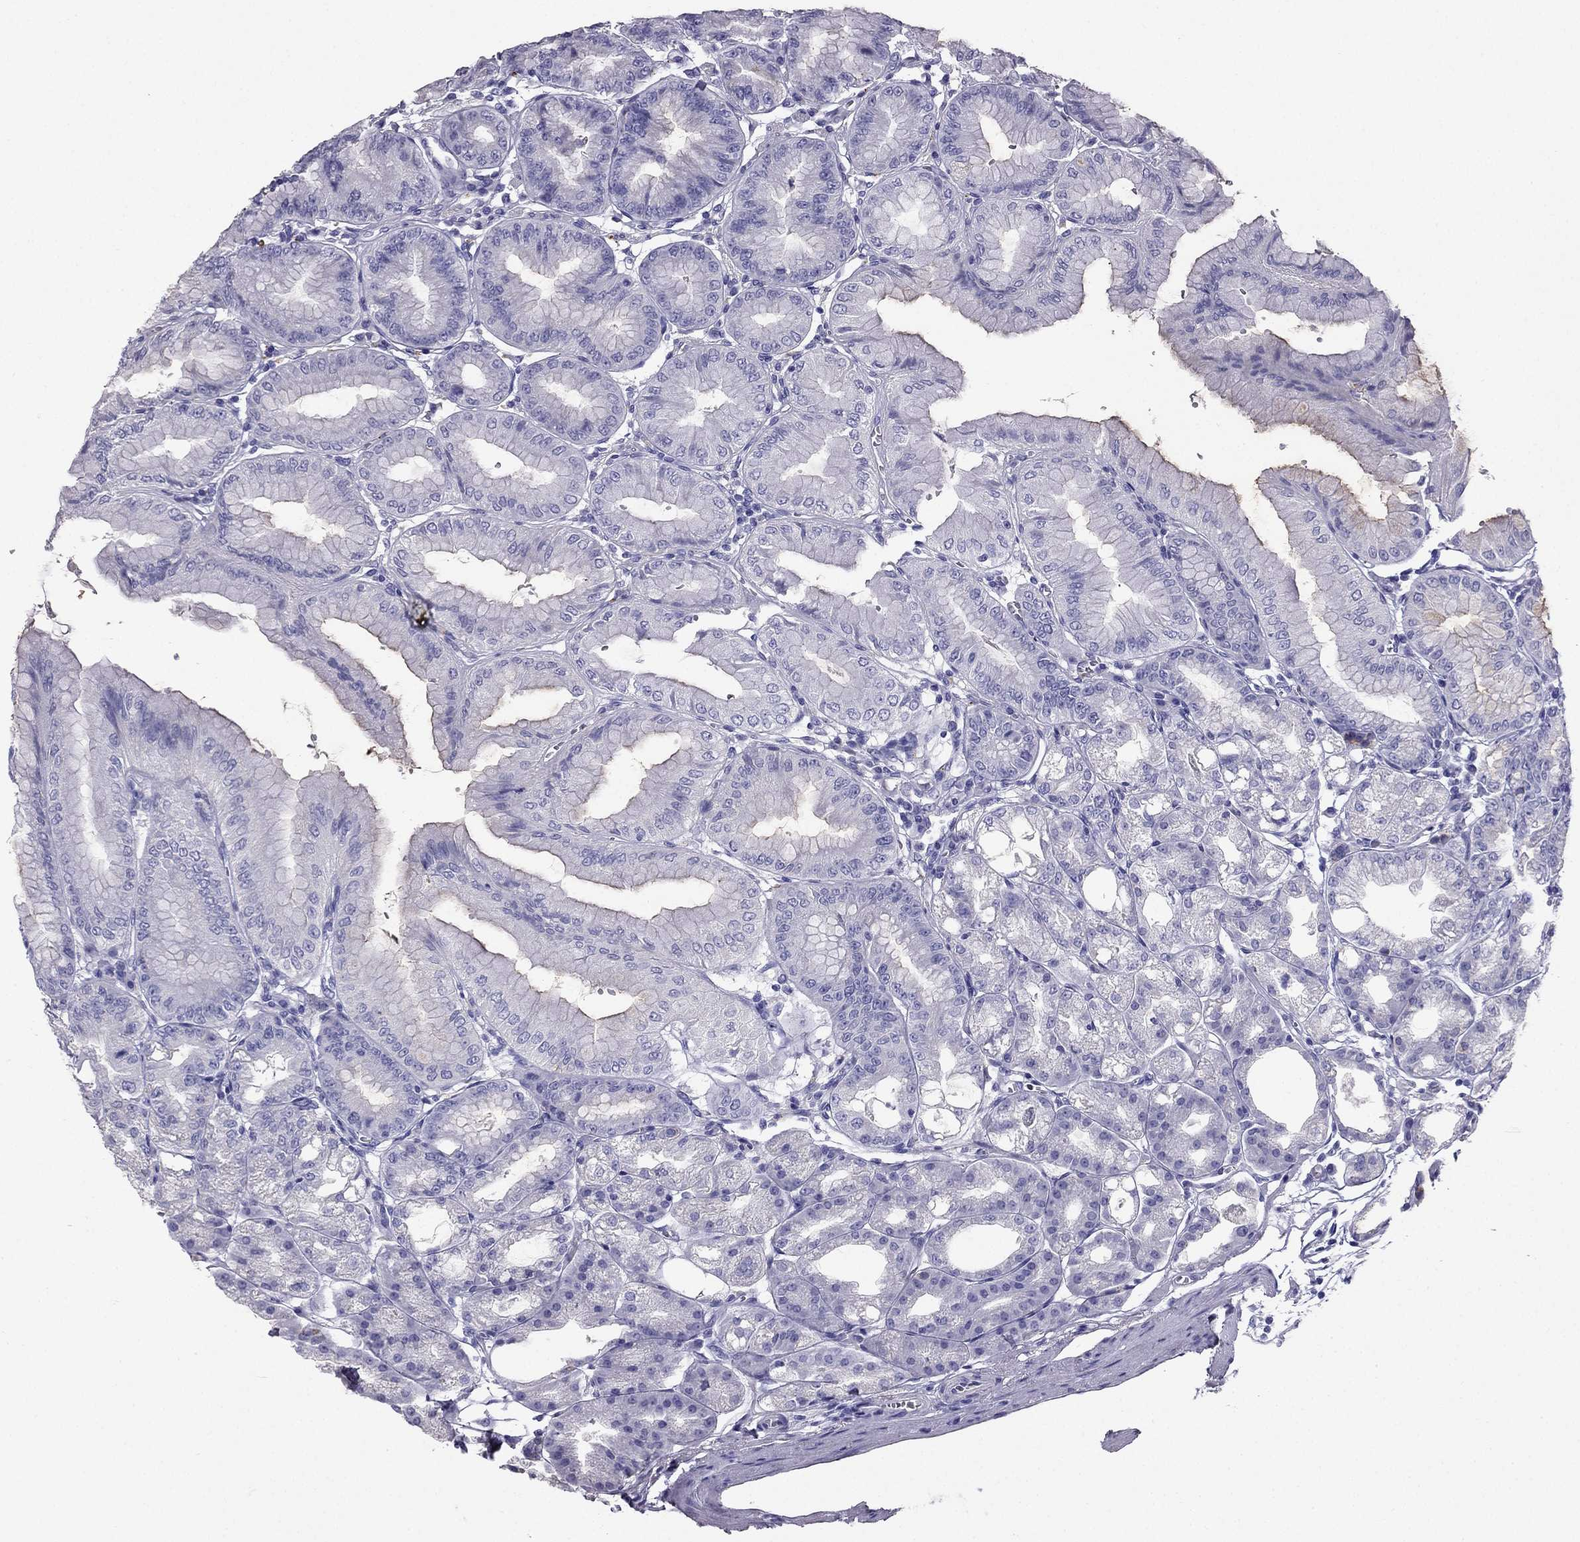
{"staining": {"intensity": "negative", "quantity": "none", "location": "none"}, "tissue": "stomach", "cell_type": "Glandular cells", "image_type": "normal", "snomed": [{"axis": "morphology", "description": "Normal tissue, NOS"}, {"axis": "topography", "description": "Stomach"}], "caption": "Glandular cells show no significant positivity in unremarkable stomach. (Stains: DAB IHC with hematoxylin counter stain, Microscopy: brightfield microscopy at high magnification).", "gene": "PTH", "patient": {"sex": "male", "age": 71}}